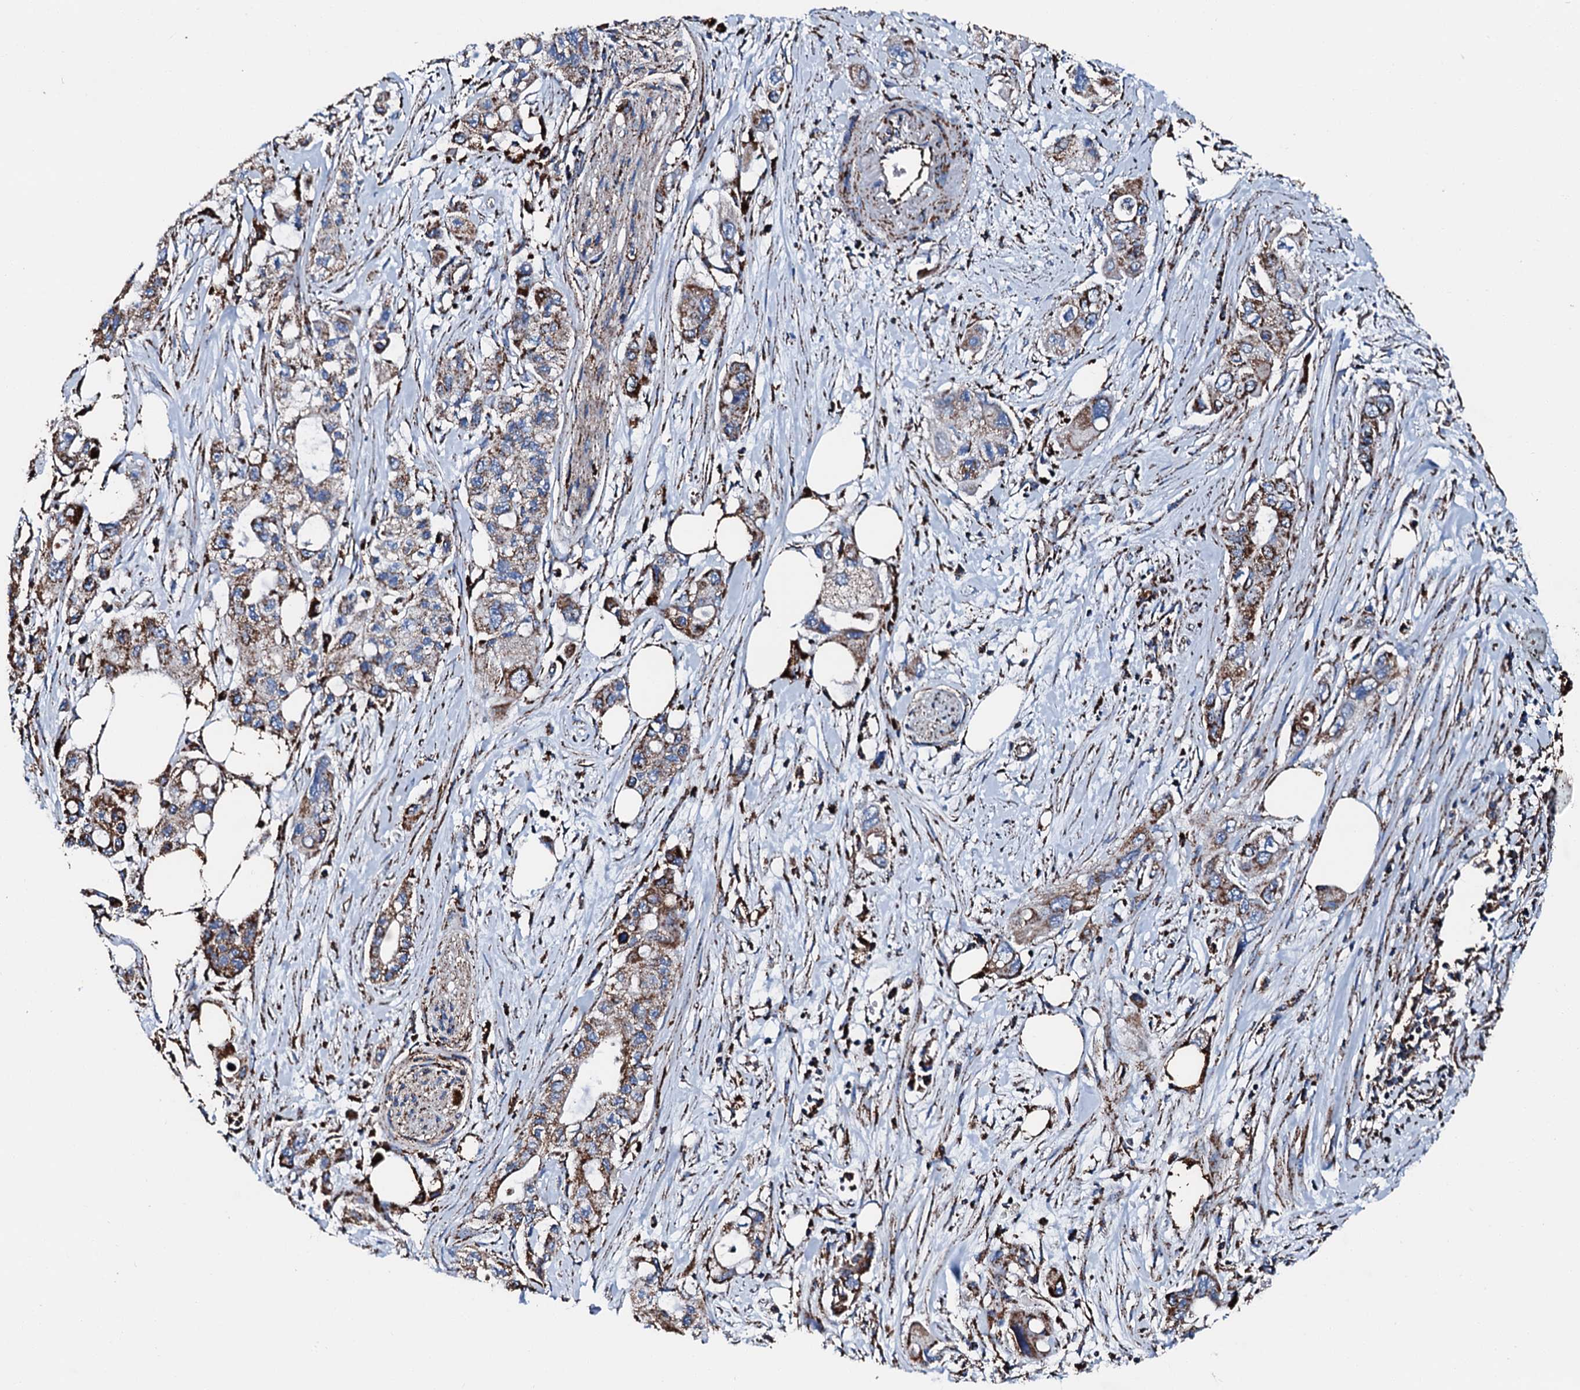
{"staining": {"intensity": "moderate", "quantity": ">75%", "location": "cytoplasmic/membranous"}, "tissue": "pancreatic cancer", "cell_type": "Tumor cells", "image_type": "cancer", "snomed": [{"axis": "morphology", "description": "Adenocarcinoma, NOS"}, {"axis": "topography", "description": "Pancreas"}], "caption": "There is medium levels of moderate cytoplasmic/membranous staining in tumor cells of pancreatic adenocarcinoma, as demonstrated by immunohistochemical staining (brown color).", "gene": "HADH", "patient": {"sex": "male", "age": 75}}